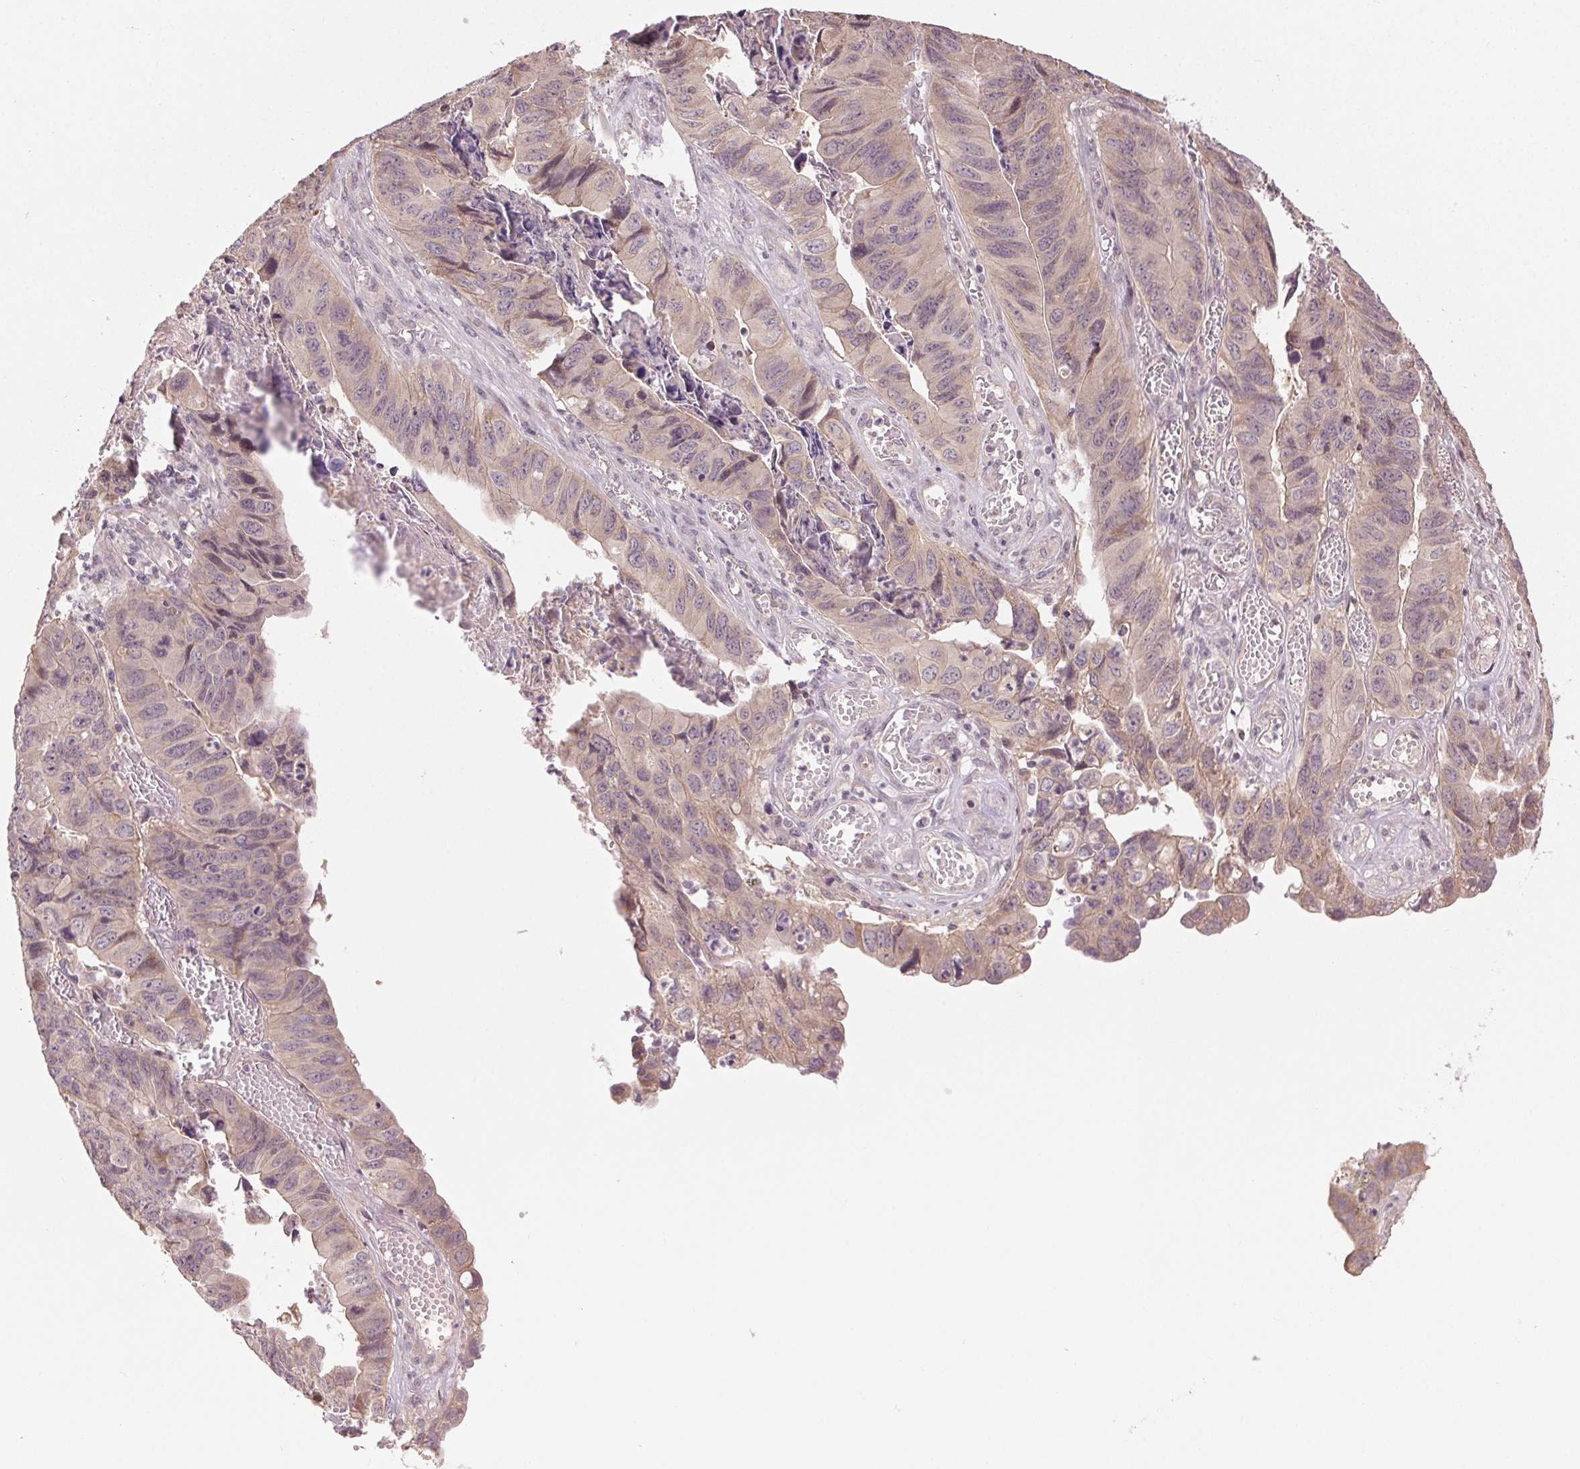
{"staining": {"intensity": "weak", "quantity": "25%-75%", "location": "cytoplasmic/membranous"}, "tissue": "stomach cancer", "cell_type": "Tumor cells", "image_type": "cancer", "snomed": [{"axis": "morphology", "description": "Adenocarcinoma, NOS"}, {"axis": "topography", "description": "Stomach, lower"}], "caption": "IHC micrograph of neoplastic tissue: adenocarcinoma (stomach) stained using immunohistochemistry (IHC) displays low levels of weak protein expression localized specifically in the cytoplasmic/membranous of tumor cells, appearing as a cytoplasmic/membranous brown color.", "gene": "ATP1B3", "patient": {"sex": "male", "age": 77}}